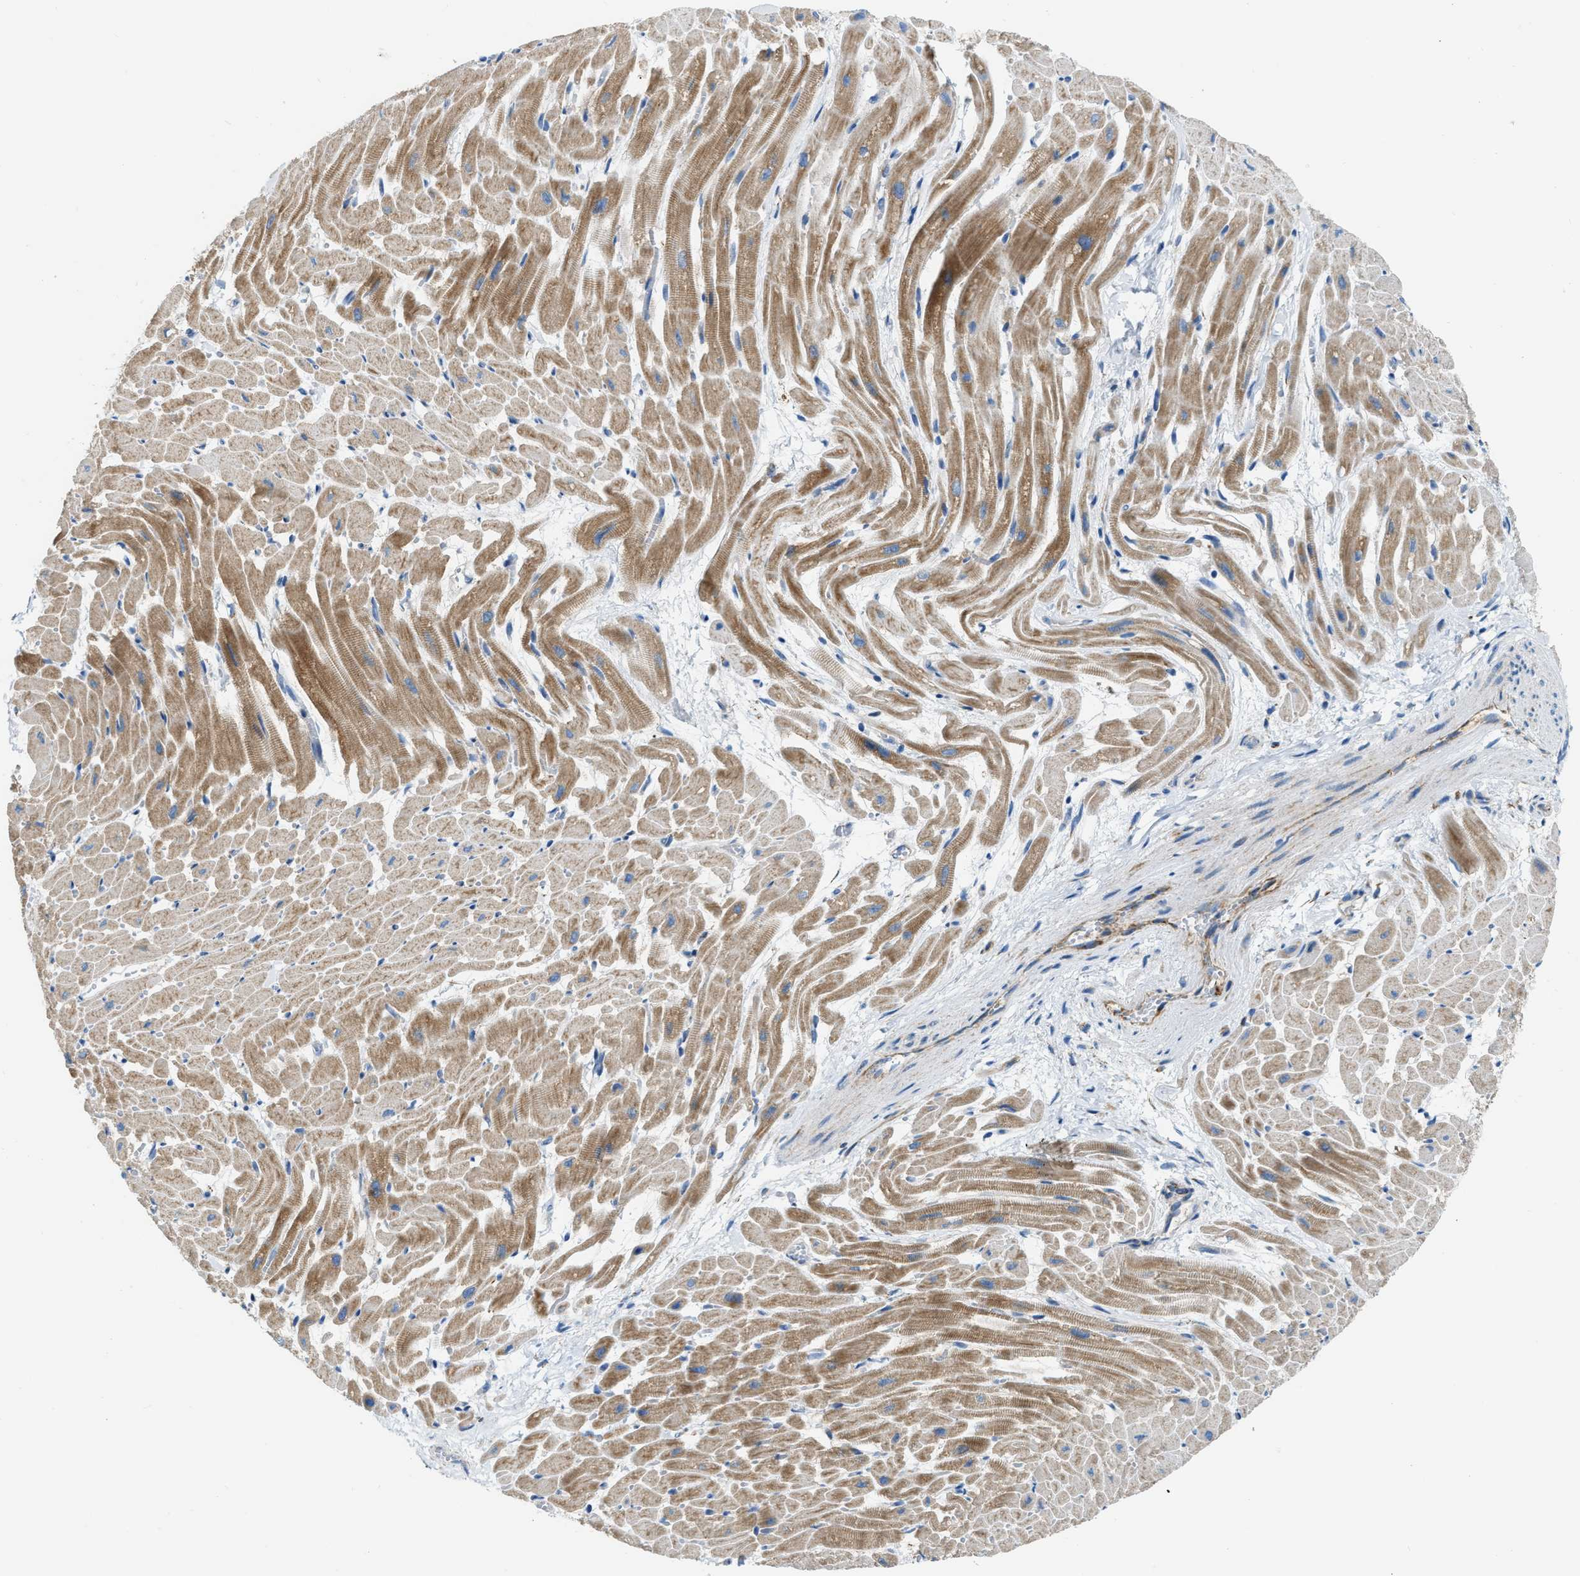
{"staining": {"intensity": "moderate", "quantity": ">75%", "location": "cytoplasmic/membranous"}, "tissue": "heart muscle", "cell_type": "Cardiomyocytes", "image_type": "normal", "snomed": [{"axis": "morphology", "description": "Normal tissue, NOS"}, {"axis": "topography", "description": "Heart"}], "caption": "Cardiomyocytes display medium levels of moderate cytoplasmic/membranous expression in about >75% of cells in normal heart muscle. The protein of interest is stained brown, and the nuclei are stained in blue (DAB IHC with brightfield microscopy, high magnification).", "gene": "JADE1", "patient": {"sex": "male", "age": 45}}